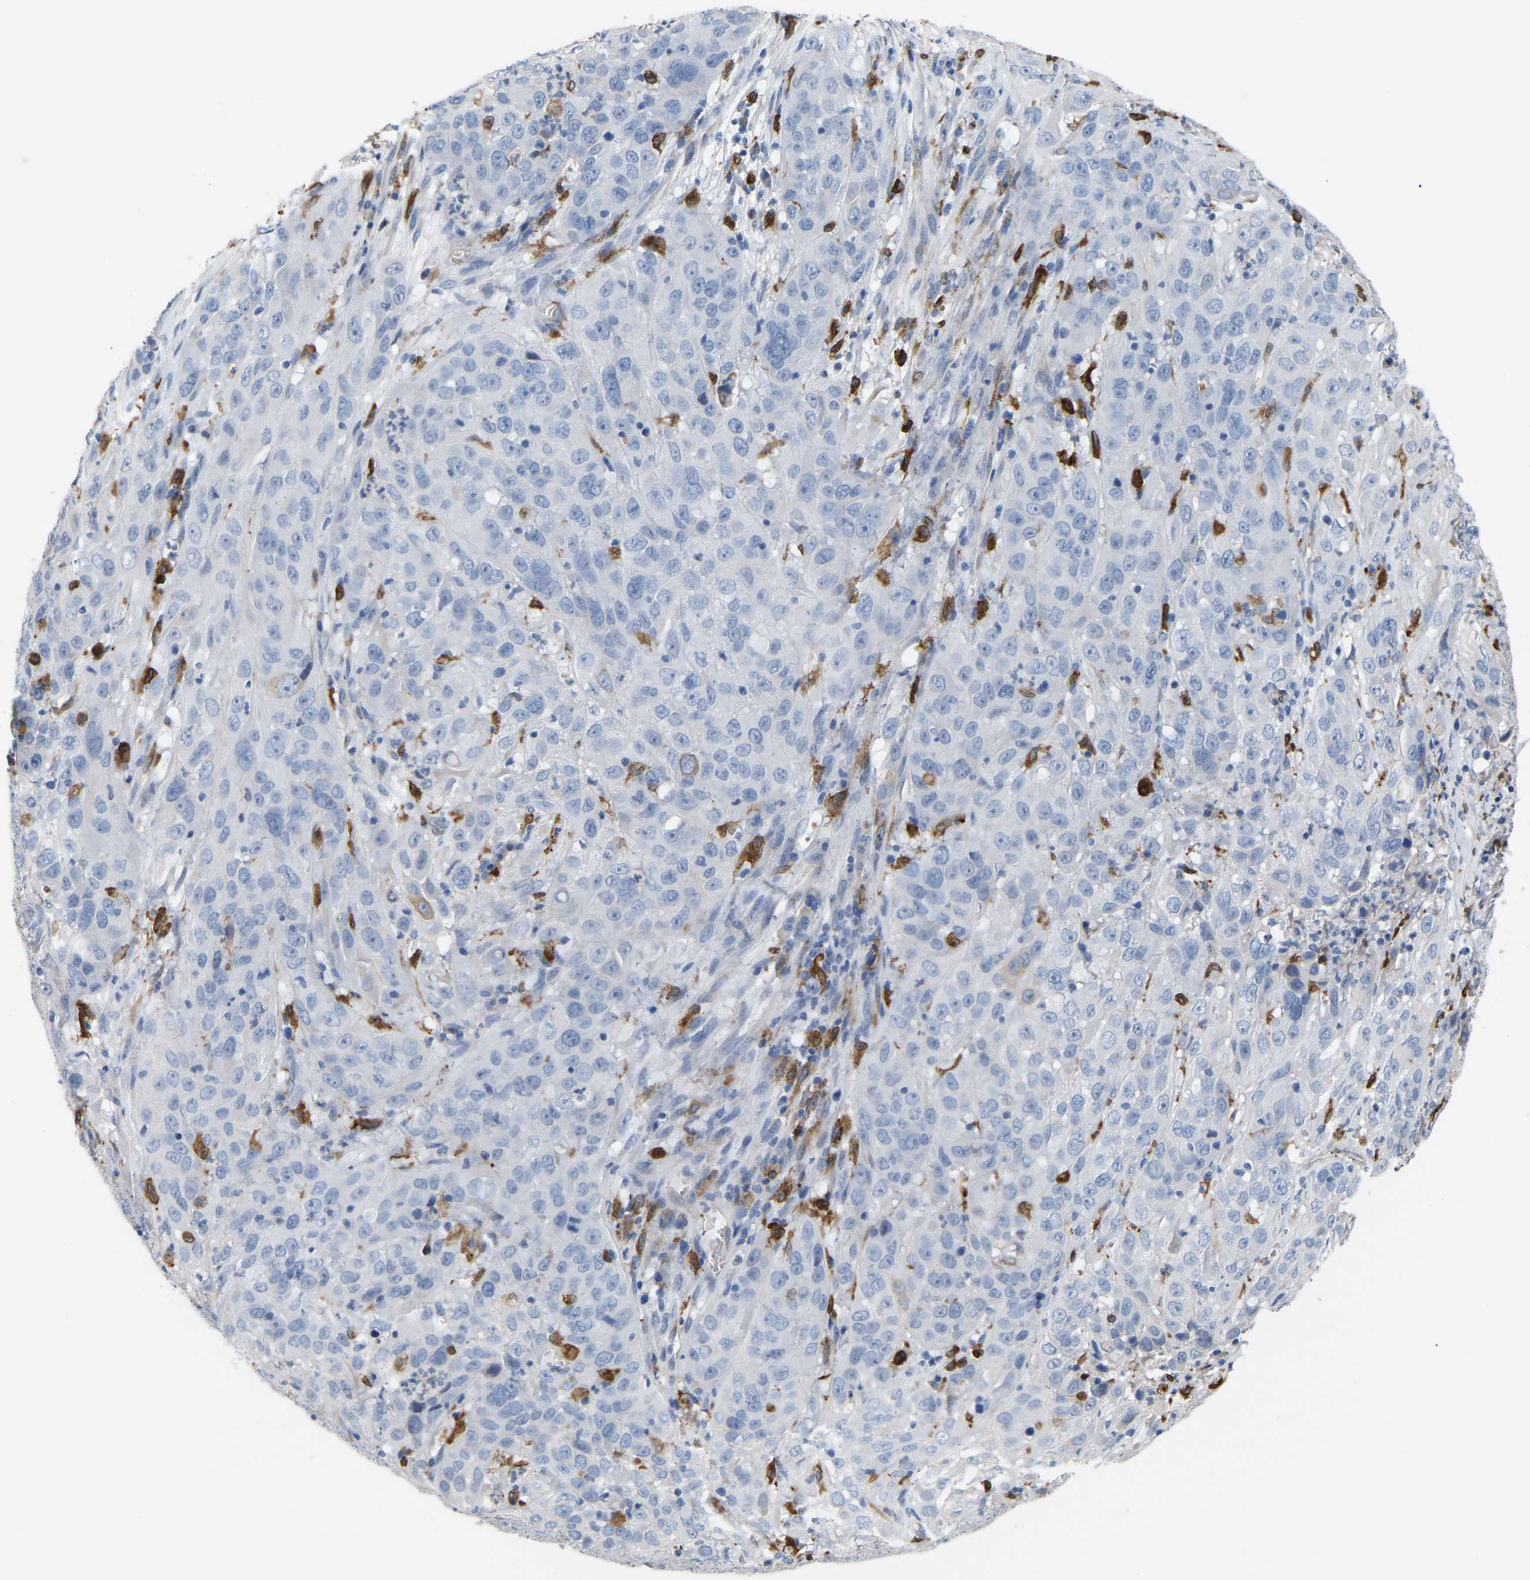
{"staining": {"intensity": "negative", "quantity": "none", "location": "none"}, "tissue": "cervical cancer", "cell_type": "Tumor cells", "image_type": "cancer", "snomed": [{"axis": "morphology", "description": "Squamous cell carcinoma, NOS"}, {"axis": "topography", "description": "Cervix"}], "caption": "High magnification brightfield microscopy of cervical cancer (squamous cell carcinoma) stained with DAB (brown) and counterstained with hematoxylin (blue): tumor cells show no significant staining.", "gene": "PTGS1", "patient": {"sex": "female", "age": 32}}